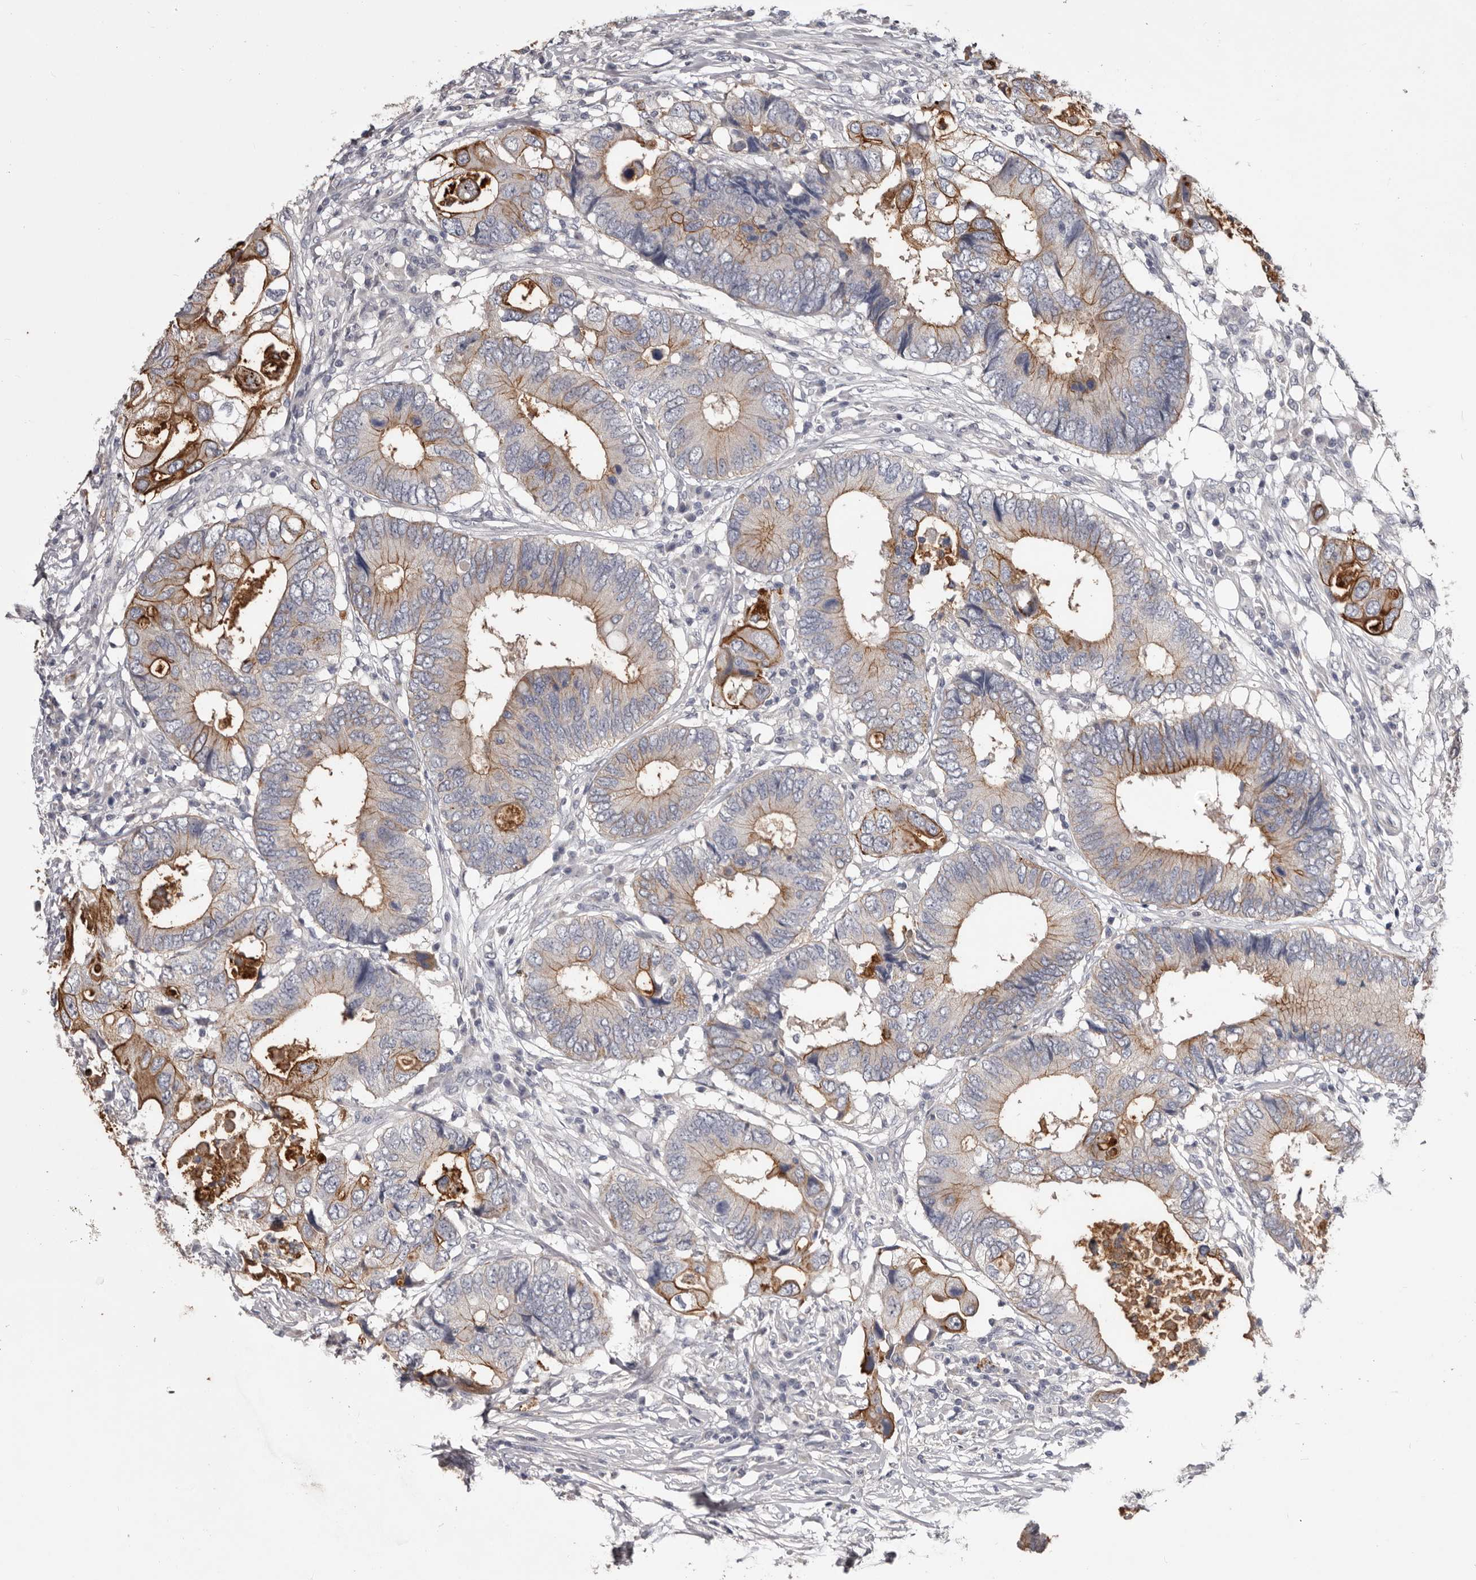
{"staining": {"intensity": "moderate", "quantity": "25%-75%", "location": "cytoplasmic/membranous"}, "tissue": "colorectal cancer", "cell_type": "Tumor cells", "image_type": "cancer", "snomed": [{"axis": "morphology", "description": "Adenocarcinoma, NOS"}, {"axis": "topography", "description": "Colon"}], "caption": "Brown immunohistochemical staining in colorectal adenocarcinoma shows moderate cytoplasmic/membranous staining in approximately 25%-75% of tumor cells.", "gene": "LPAR6", "patient": {"sex": "male", "age": 71}}